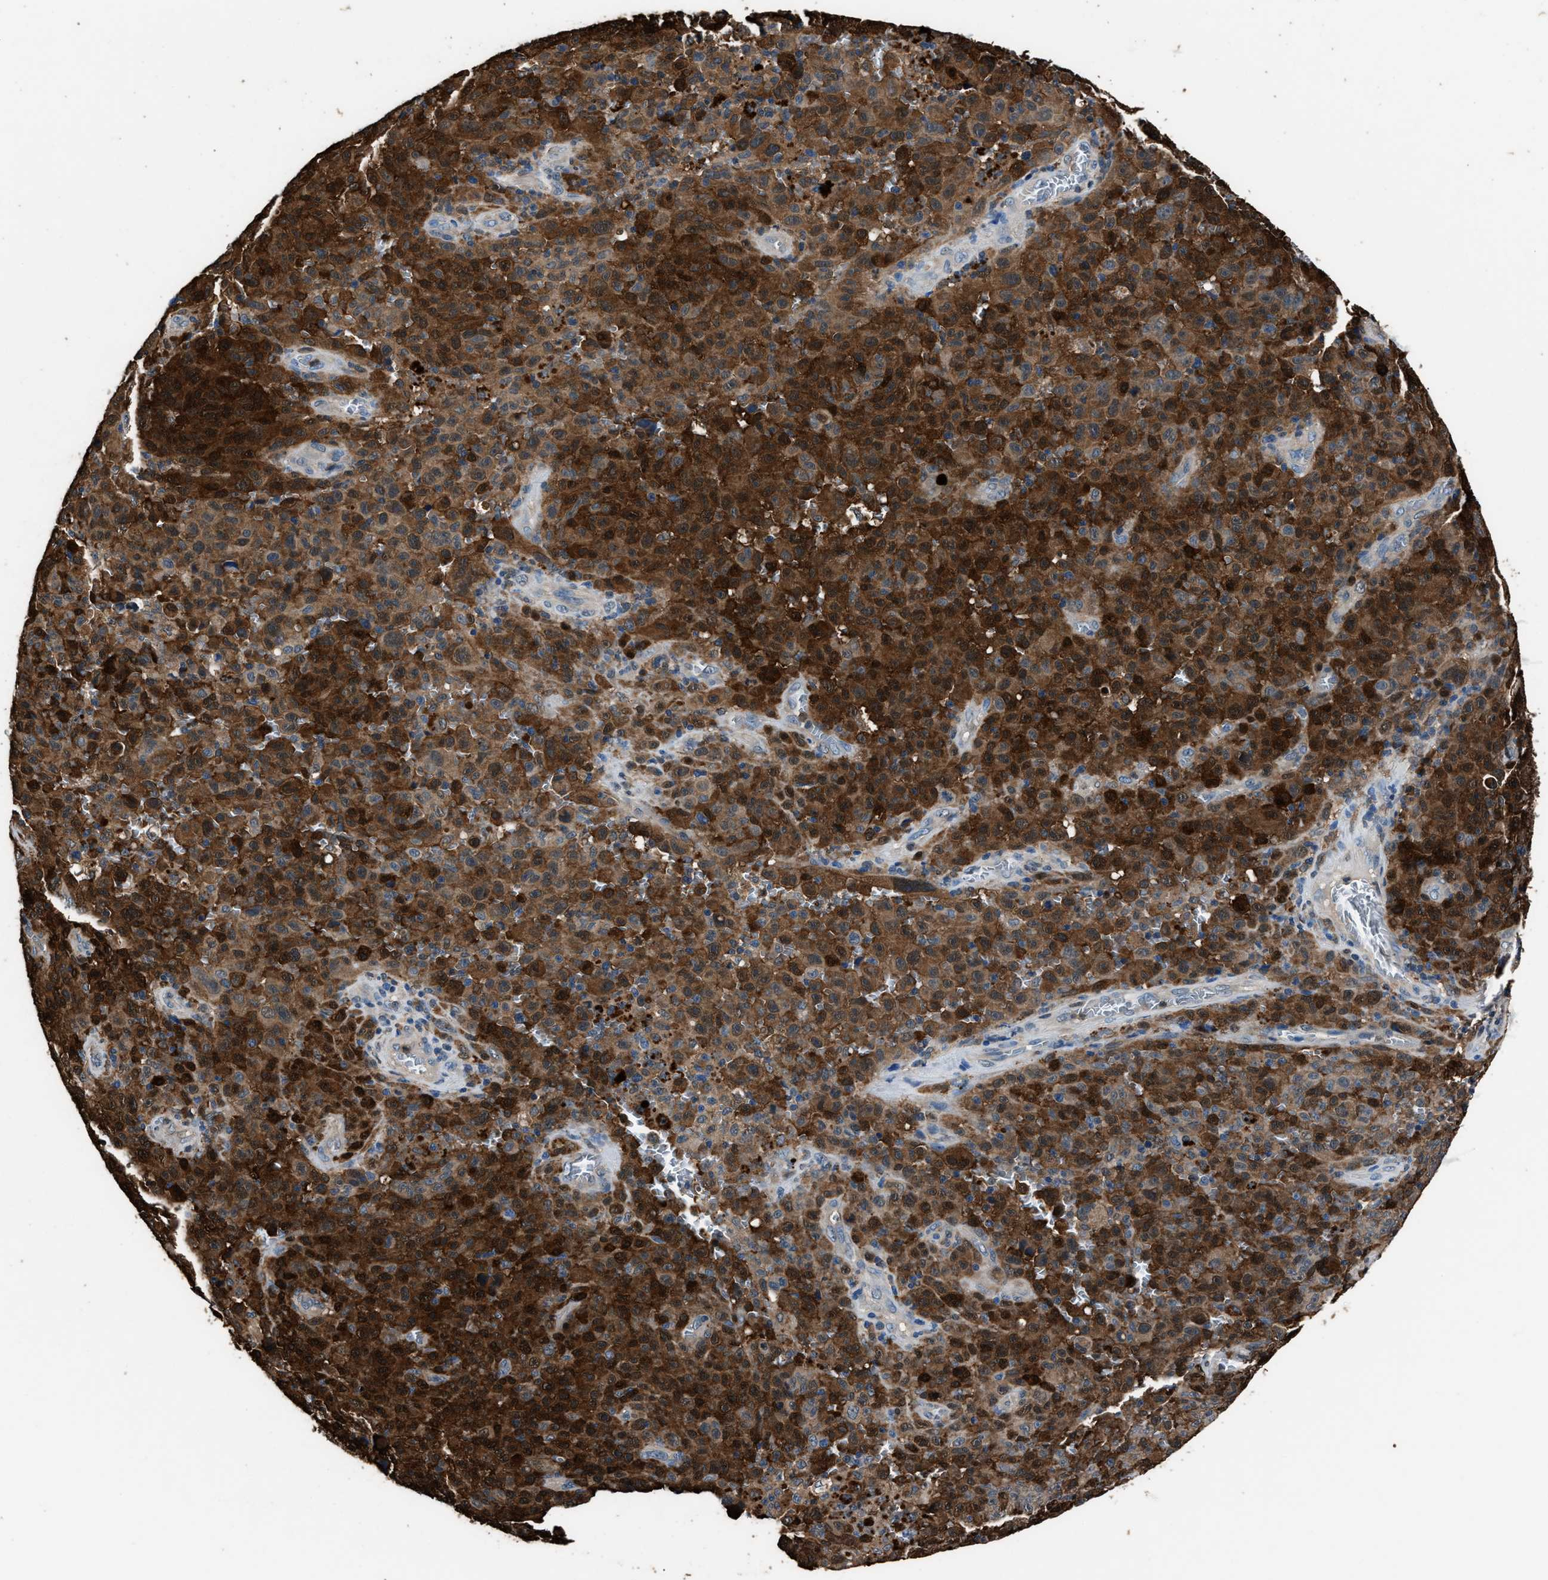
{"staining": {"intensity": "strong", "quantity": ">75%", "location": "cytoplasmic/membranous"}, "tissue": "melanoma", "cell_type": "Tumor cells", "image_type": "cancer", "snomed": [{"axis": "morphology", "description": "Malignant melanoma, NOS"}, {"axis": "topography", "description": "Skin"}], "caption": "Brown immunohistochemical staining in human melanoma demonstrates strong cytoplasmic/membranous expression in about >75% of tumor cells.", "gene": "GSTP1", "patient": {"sex": "female", "age": 82}}